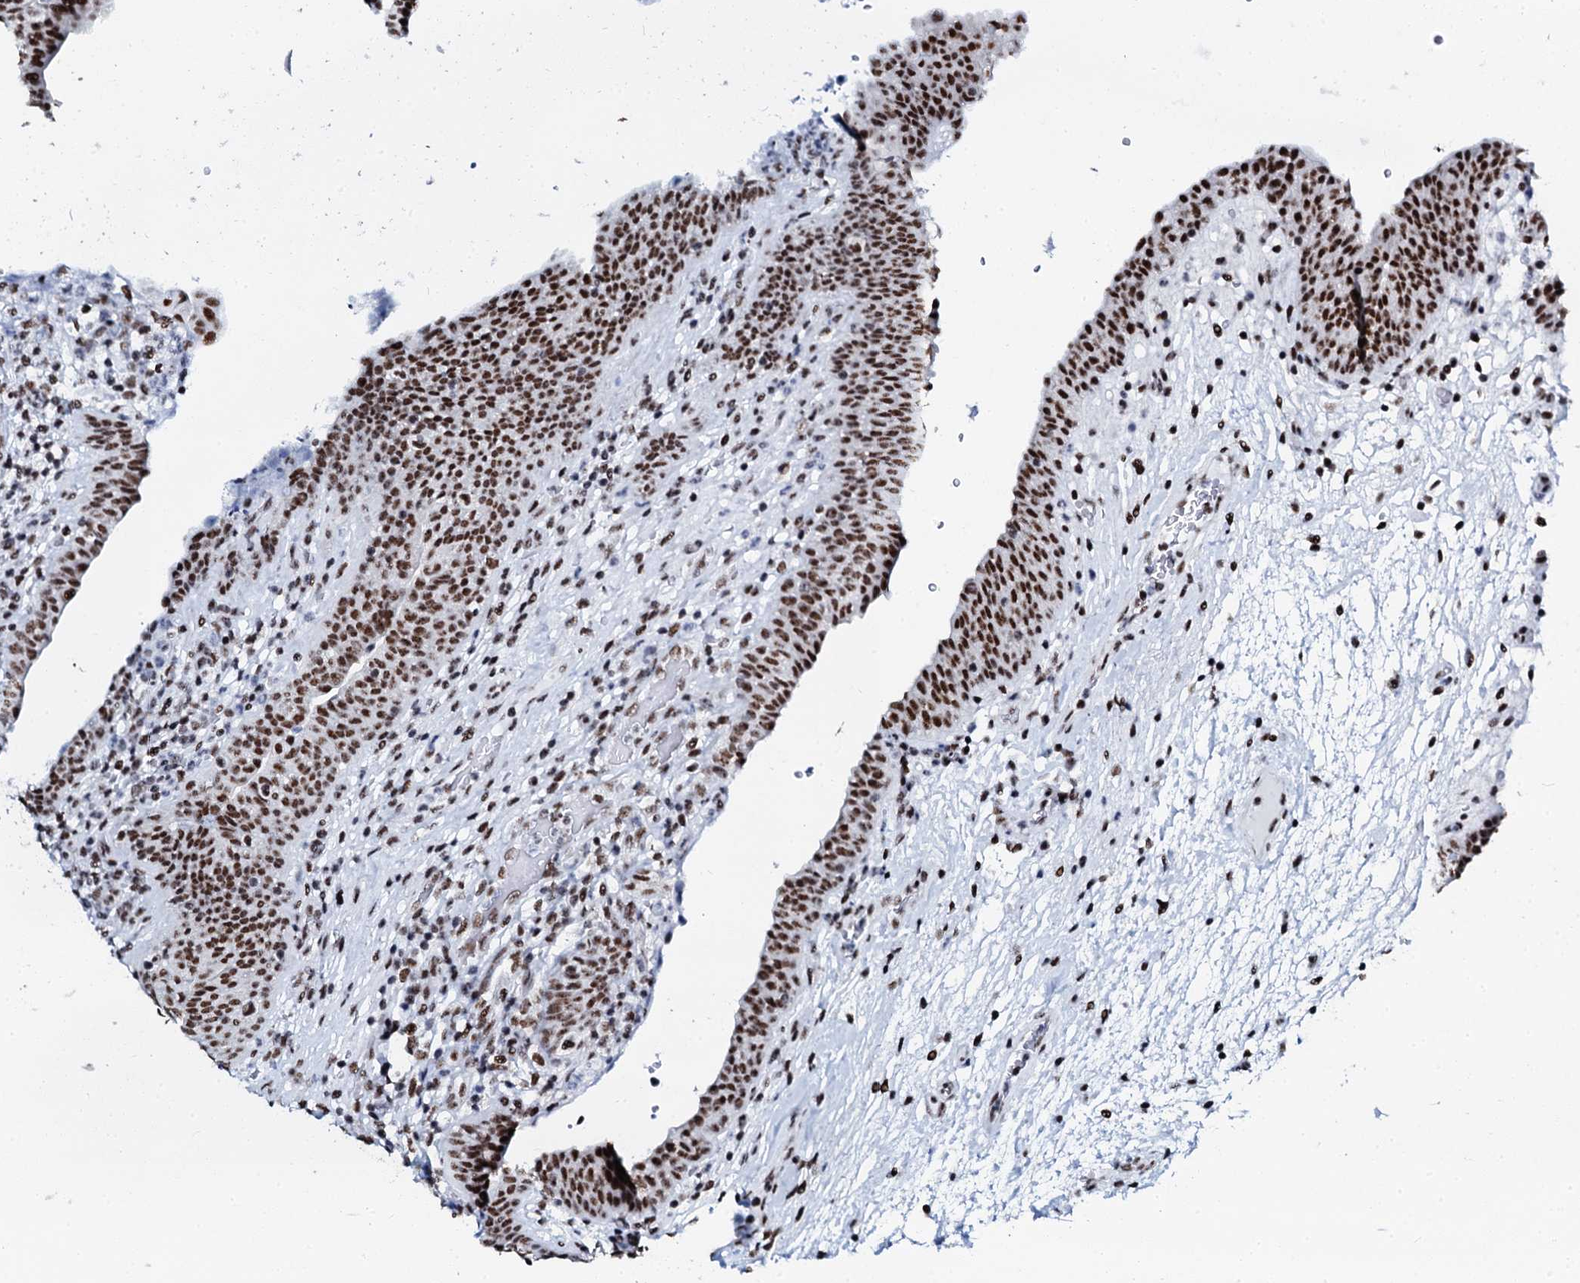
{"staining": {"intensity": "strong", "quantity": ">75%", "location": "nuclear"}, "tissue": "urinary bladder", "cell_type": "Urothelial cells", "image_type": "normal", "snomed": [{"axis": "morphology", "description": "Normal tissue, NOS"}, {"axis": "topography", "description": "Urinary bladder"}], "caption": "The histopathology image displays a brown stain indicating the presence of a protein in the nuclear of urothelial cells in urinary bladder. The staining was performed using DAB, with brown indicating positive protein expression. Nuclei are stained blue with hematoxylin.", "gene": "SLTM", "patient": {"sex": "male", "age": 71}}